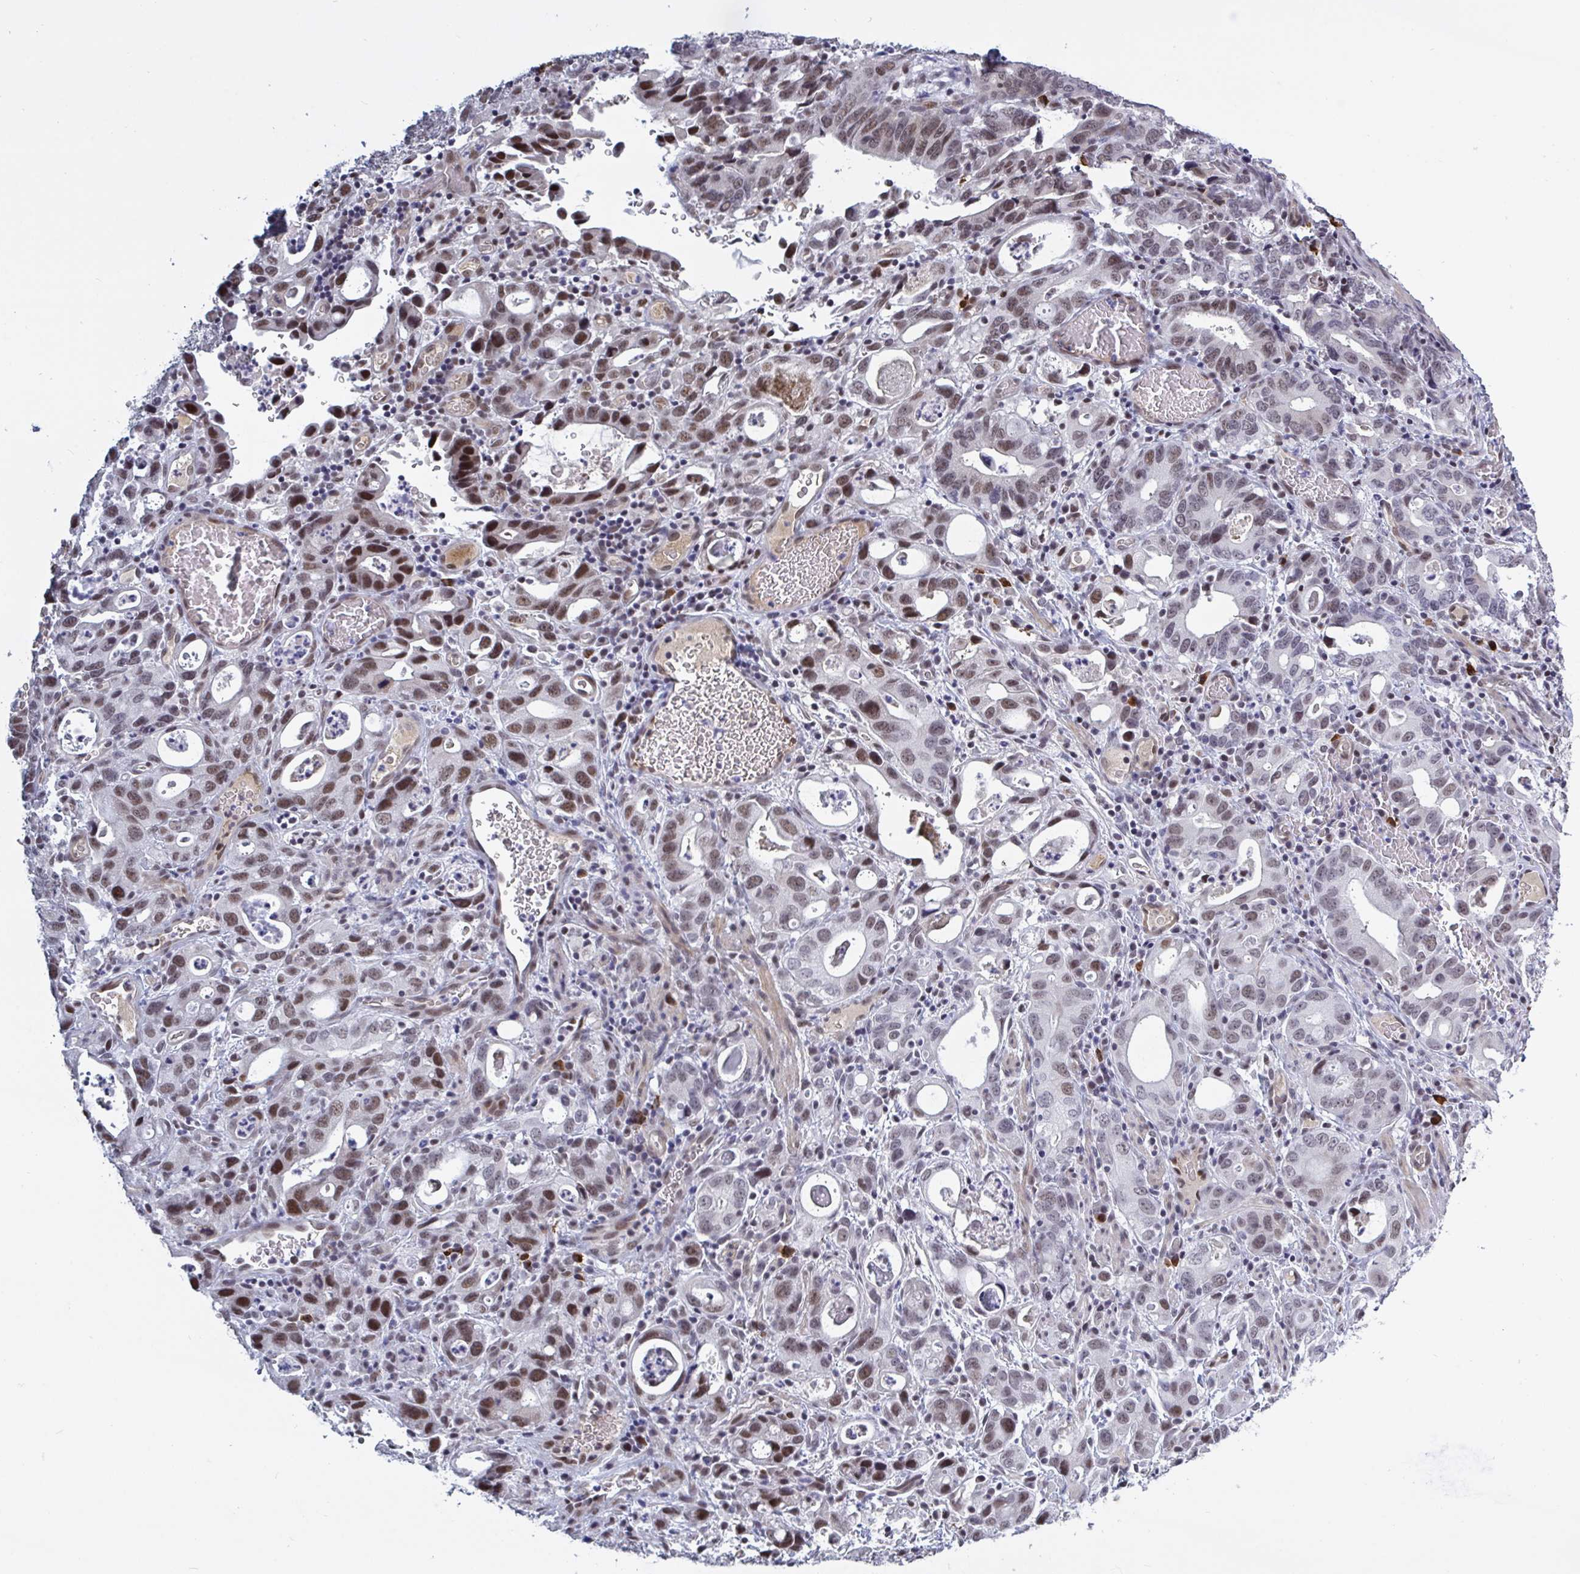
{"staining": {"intensity": "moderate", "quantity": ">75%", "location": "nuclear"}, "tissue": "stomach cancer", "cell_type": "Tumor cells", "image_type": "cancer", "snomed": [{"axis": "morphology", "description": "Adenocarcinoma, NOS"}, {"axis": "topography", "description": "Stomach, upper"}], "caption": "Immunohistochemical staining of human stomach adenocarcinoma demonstrates medium levels of moderate nuclear expression in about >75% of tumor cells.", "gene": "BCL7B", "patient": {"sex": "male", "age": 74}}